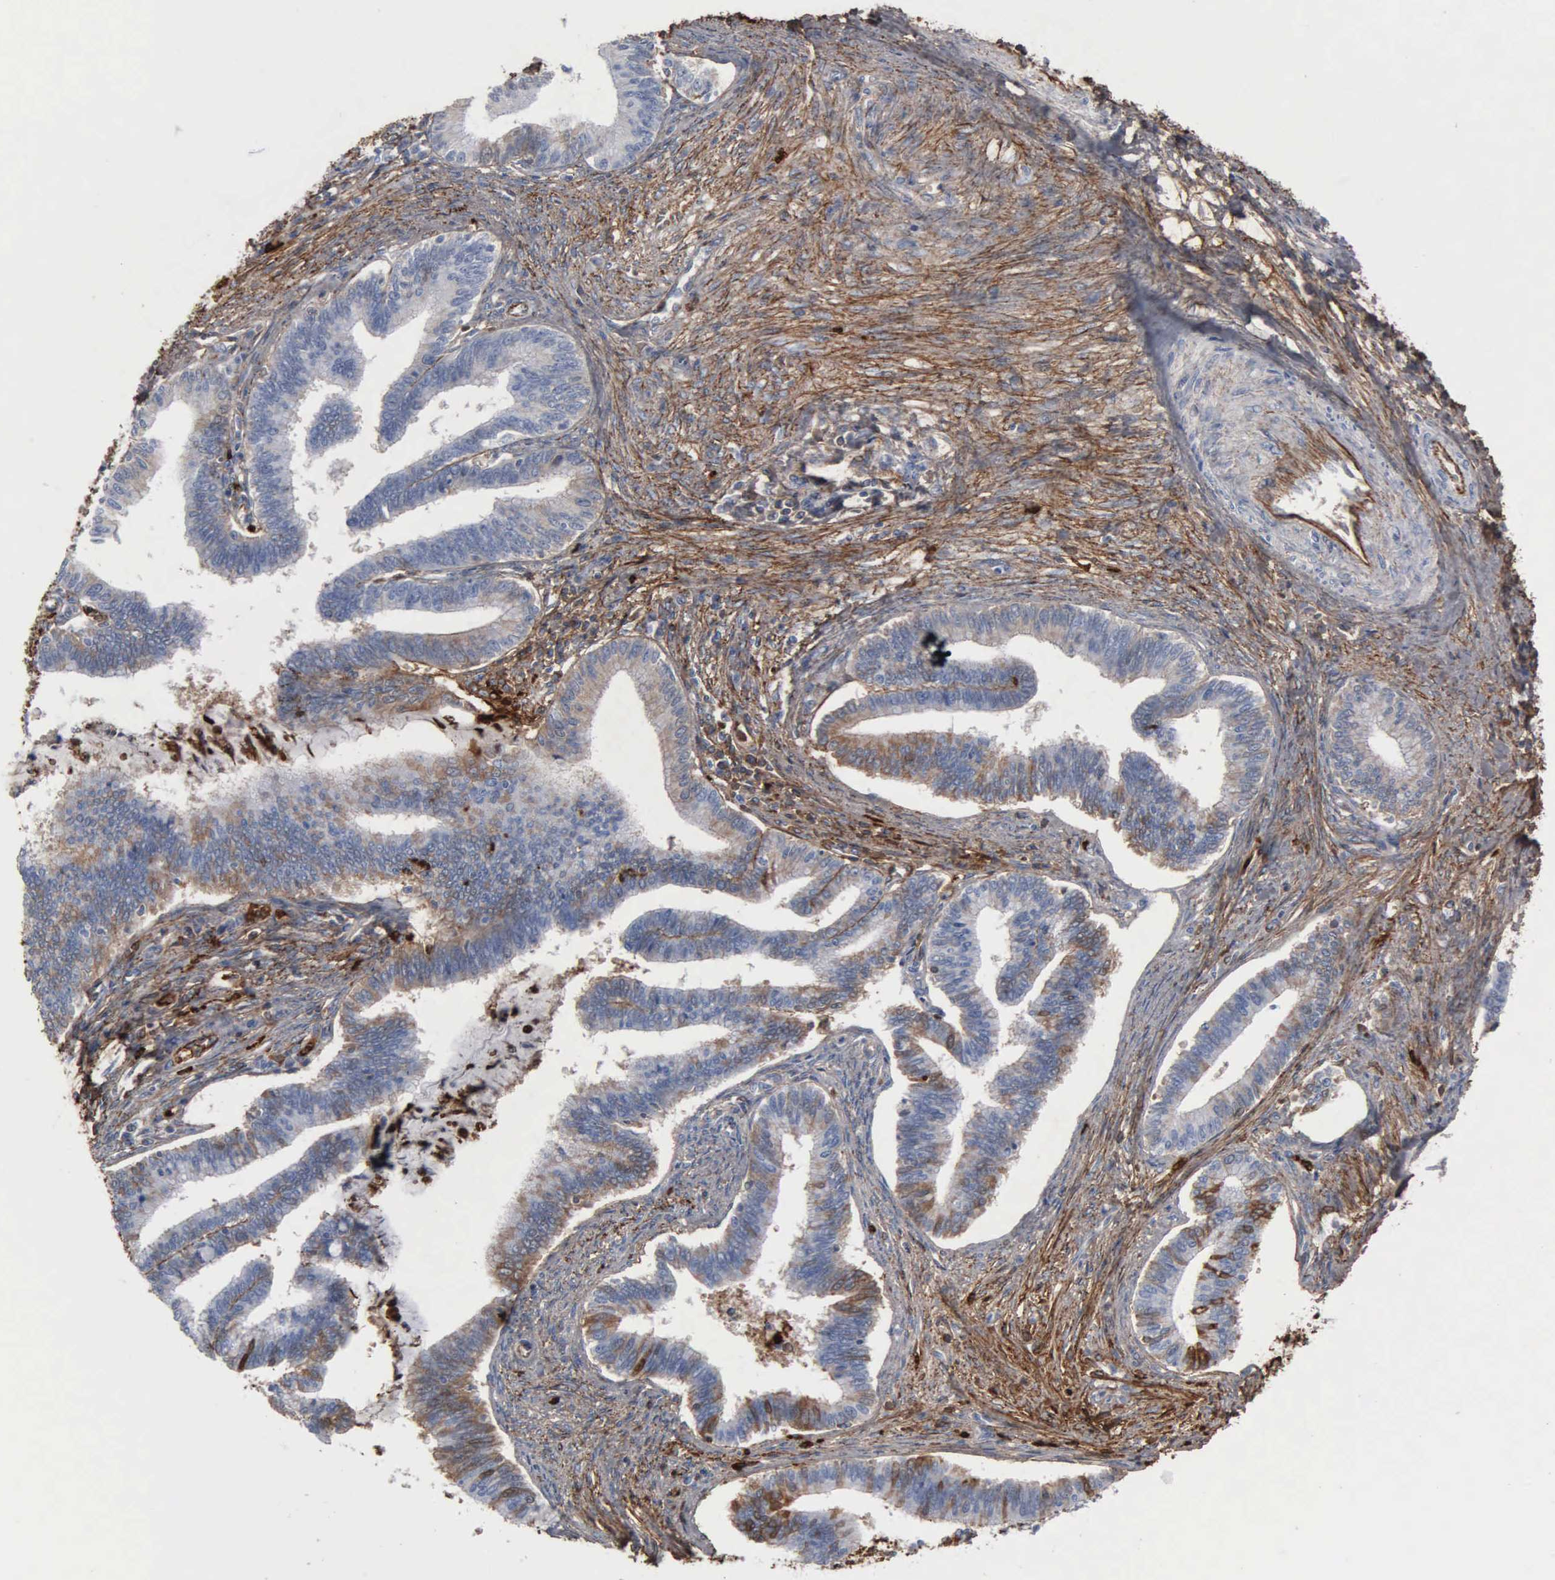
{"staining": {"intensity": "weak", "quantity": "<25%", "location": "cytoplasmic/membranous"}, "tissue": "cervical cancer", "cell_type": "Tumor cells", "image_type": "cancer", "snomed": [{"axis": "morphology", "description": "Adenocarcinoma, NOS"}, {"axis": "topography", "description": "Cervix"}], "caption": "Immunohistochemistry photomicrograph of neoplastic tissue: human adenocarcinoma (cervical) stained with DAB displays no significant protein expression in tumor cells. The staining was performed using DAB to visualize the protein expression in brown, while the nuclei were stained in blue with hematoxylin (Magnification: 20x).", "gene": "FN1", "patient": {"sex": "female", "age": 36}}